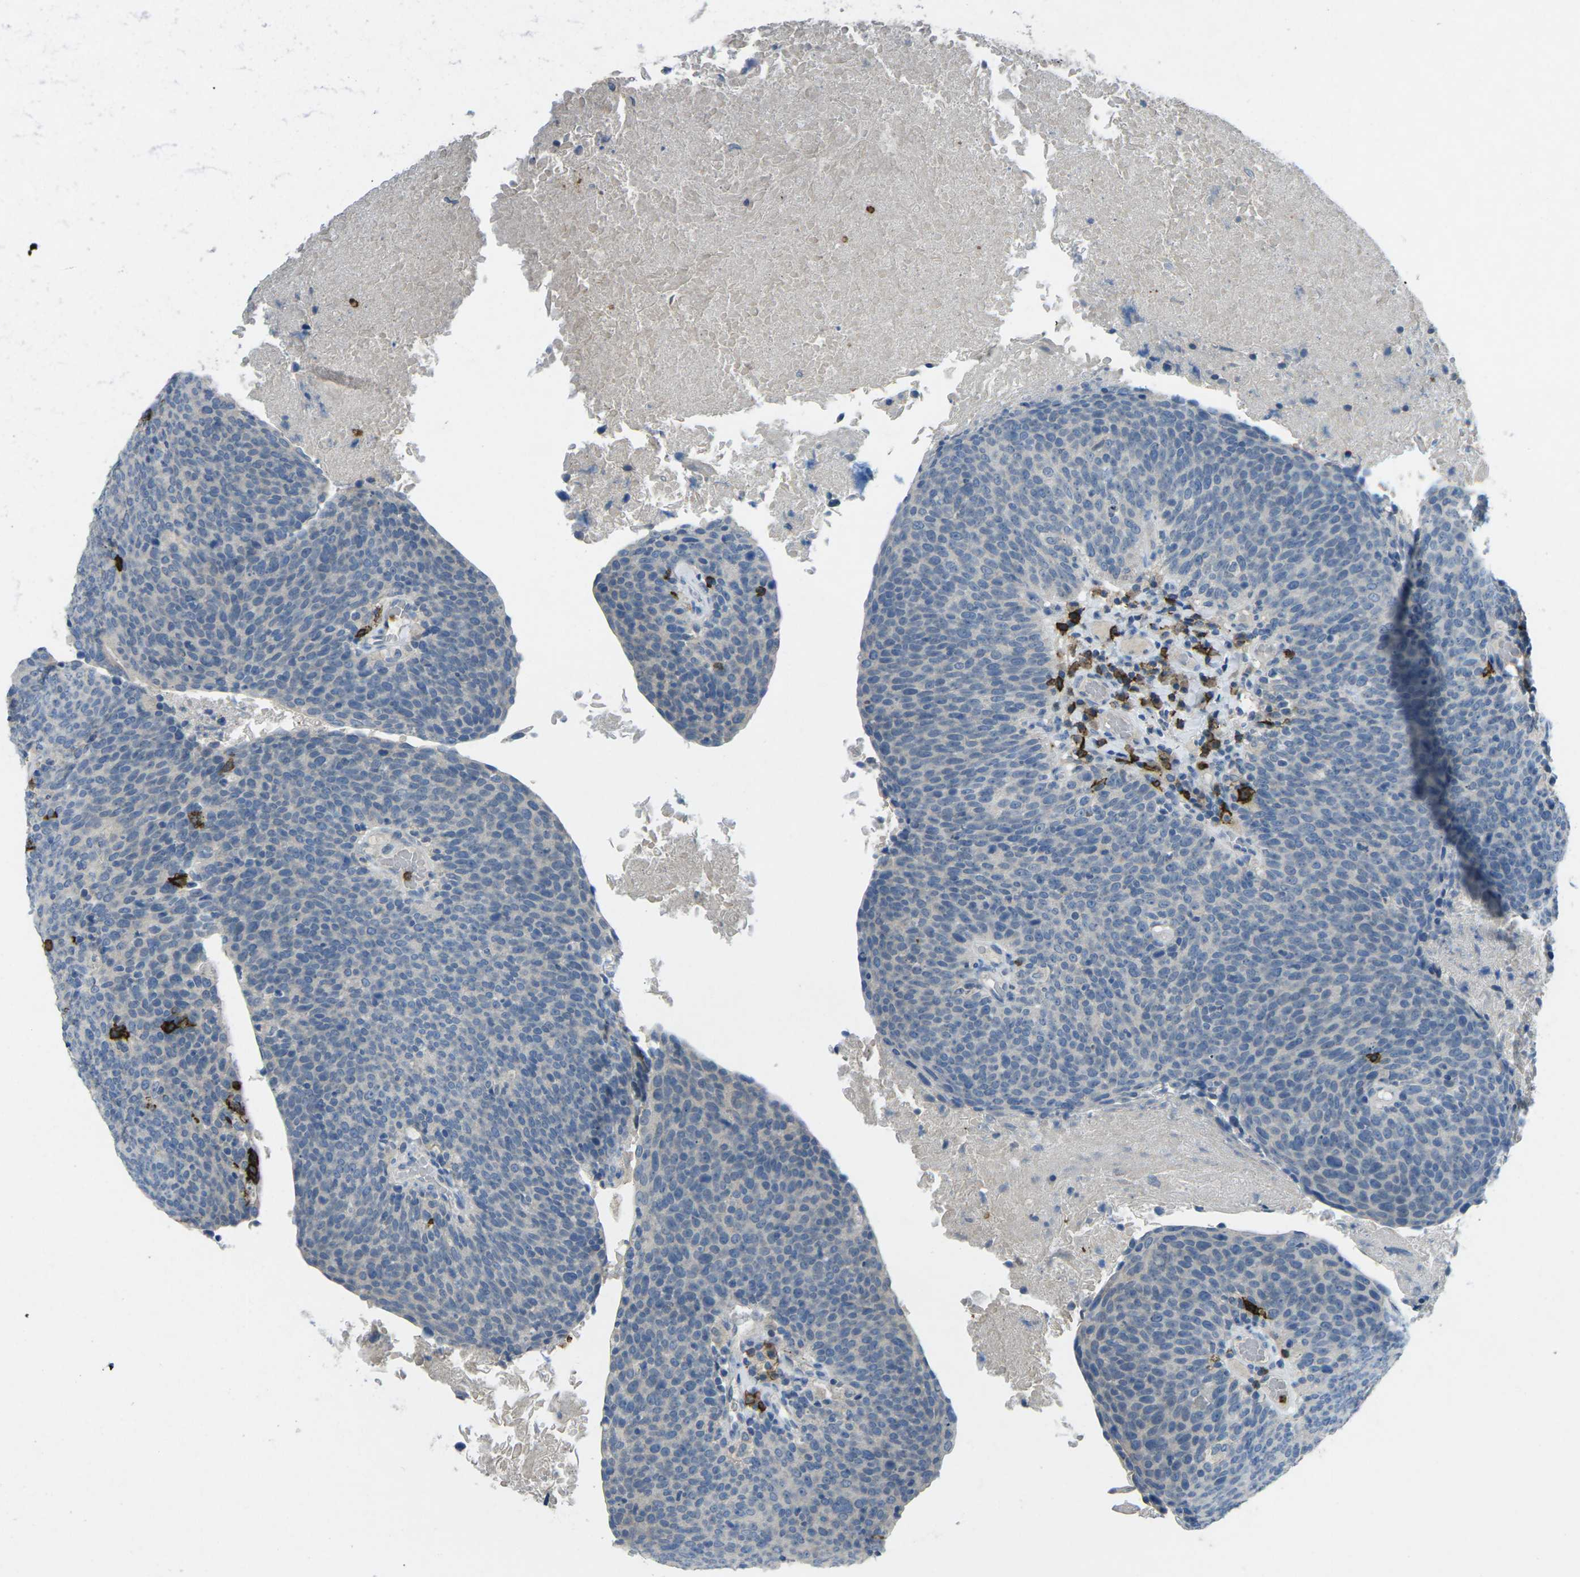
{"staining": {"intensity": "negative", "quantity": "none", "location": "none"}, "tissue": "head and neck cancer", "cell_type": "Tumor cells", "image_type": "cancer", "snomed": [{"axis": "morphology", "description": "Squamous cell carcinoma, NOS"}, {"axis": "morphology", "description": "Squamous cell carcinoma, metastatic, NOS"}, {"axis": "topography", "description": "Lymph node"}, {"axis": "topography", "description": "Head-Neck"}], "caption": "Head and neck cancer stained for a protein using IHC shows no expression tumor cells.", "gene": "CD19", "patient": {"sex": "male", "age": 62}}